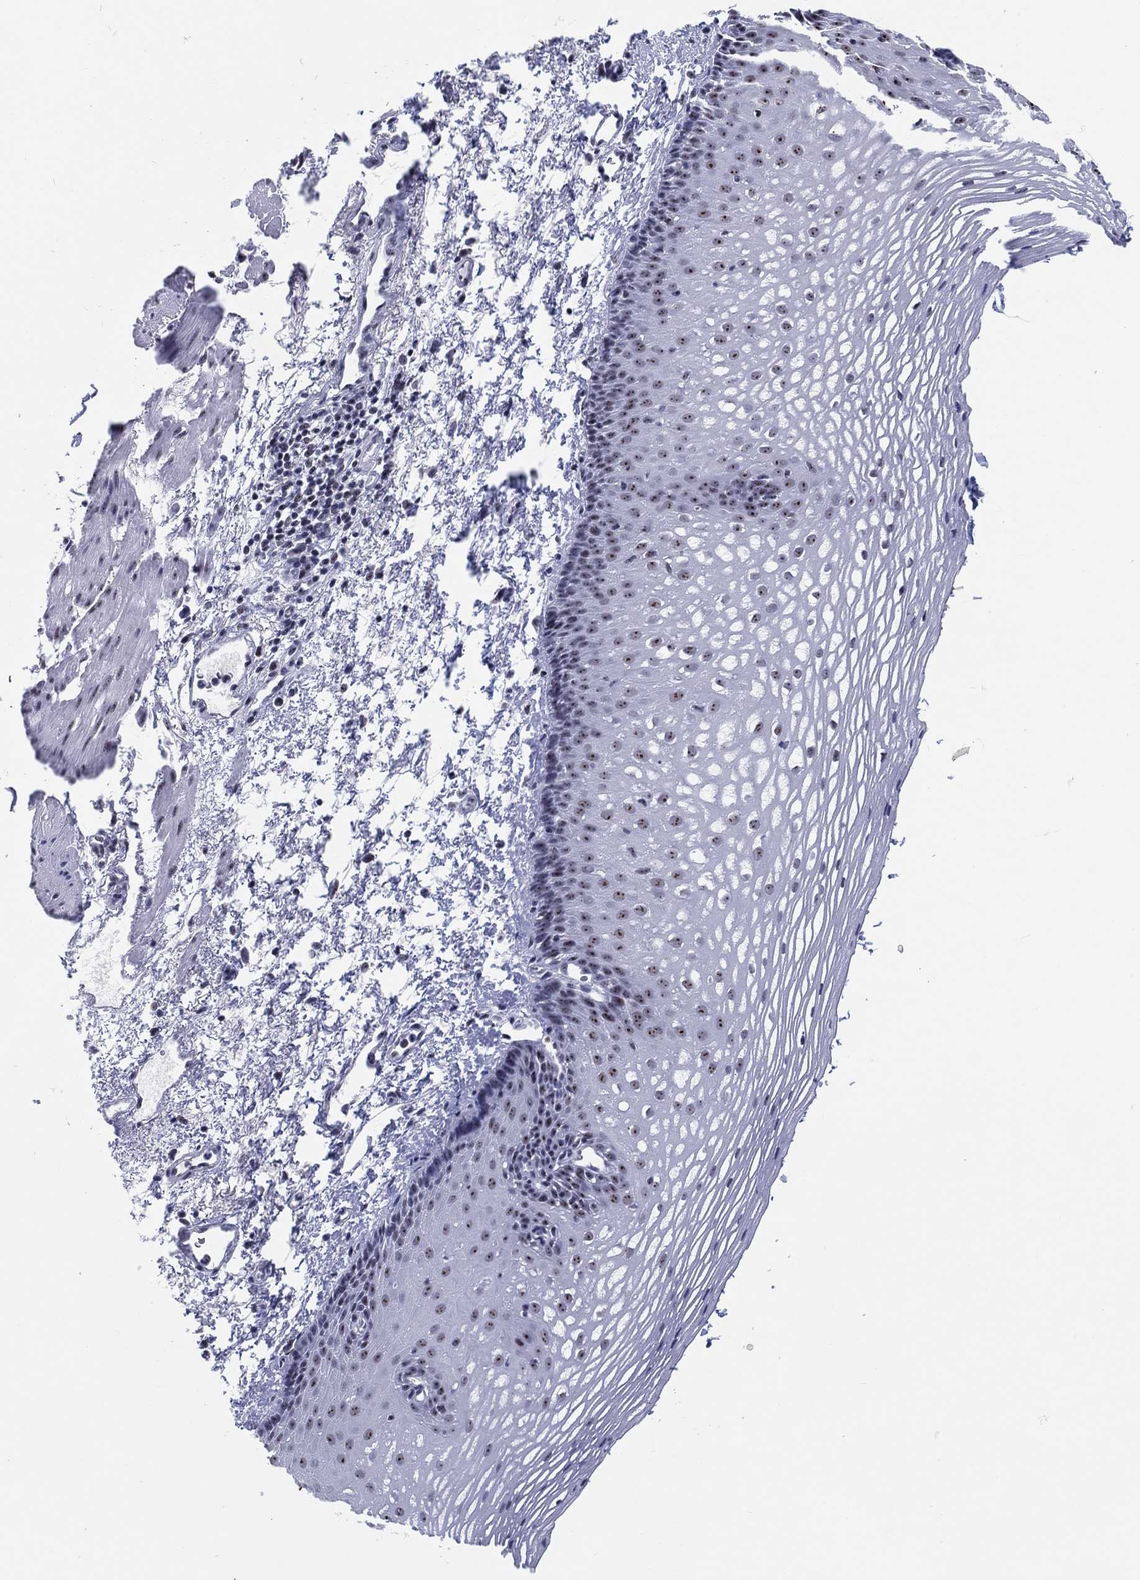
{"staining": {"intensity": "weak", "quantity": "<25%", "location": "nuclear"}, "tissue": "esophagus", "cell_type": "Squamous epithelial cells", "image_type": "normal", "snomed": [{"axis": "morphology", "description": "Normal tissue, NOS"}, {"axis": "topography", "description": "Esophagus"}], "caption": "IHC image of unremarkable human esophagus stained for a protein (brown), which demonstrates no staining in squamous epithelial cells. The staining was performed using DAB (3,3'-diaminobenzidine) to visualize the protein expression in brown, while the nuclei were stained in blue with hematoxylin (Magnification: 20x).", "gene": "MAPK8IP1", "patient": {"sex": "male", "age": 76}}